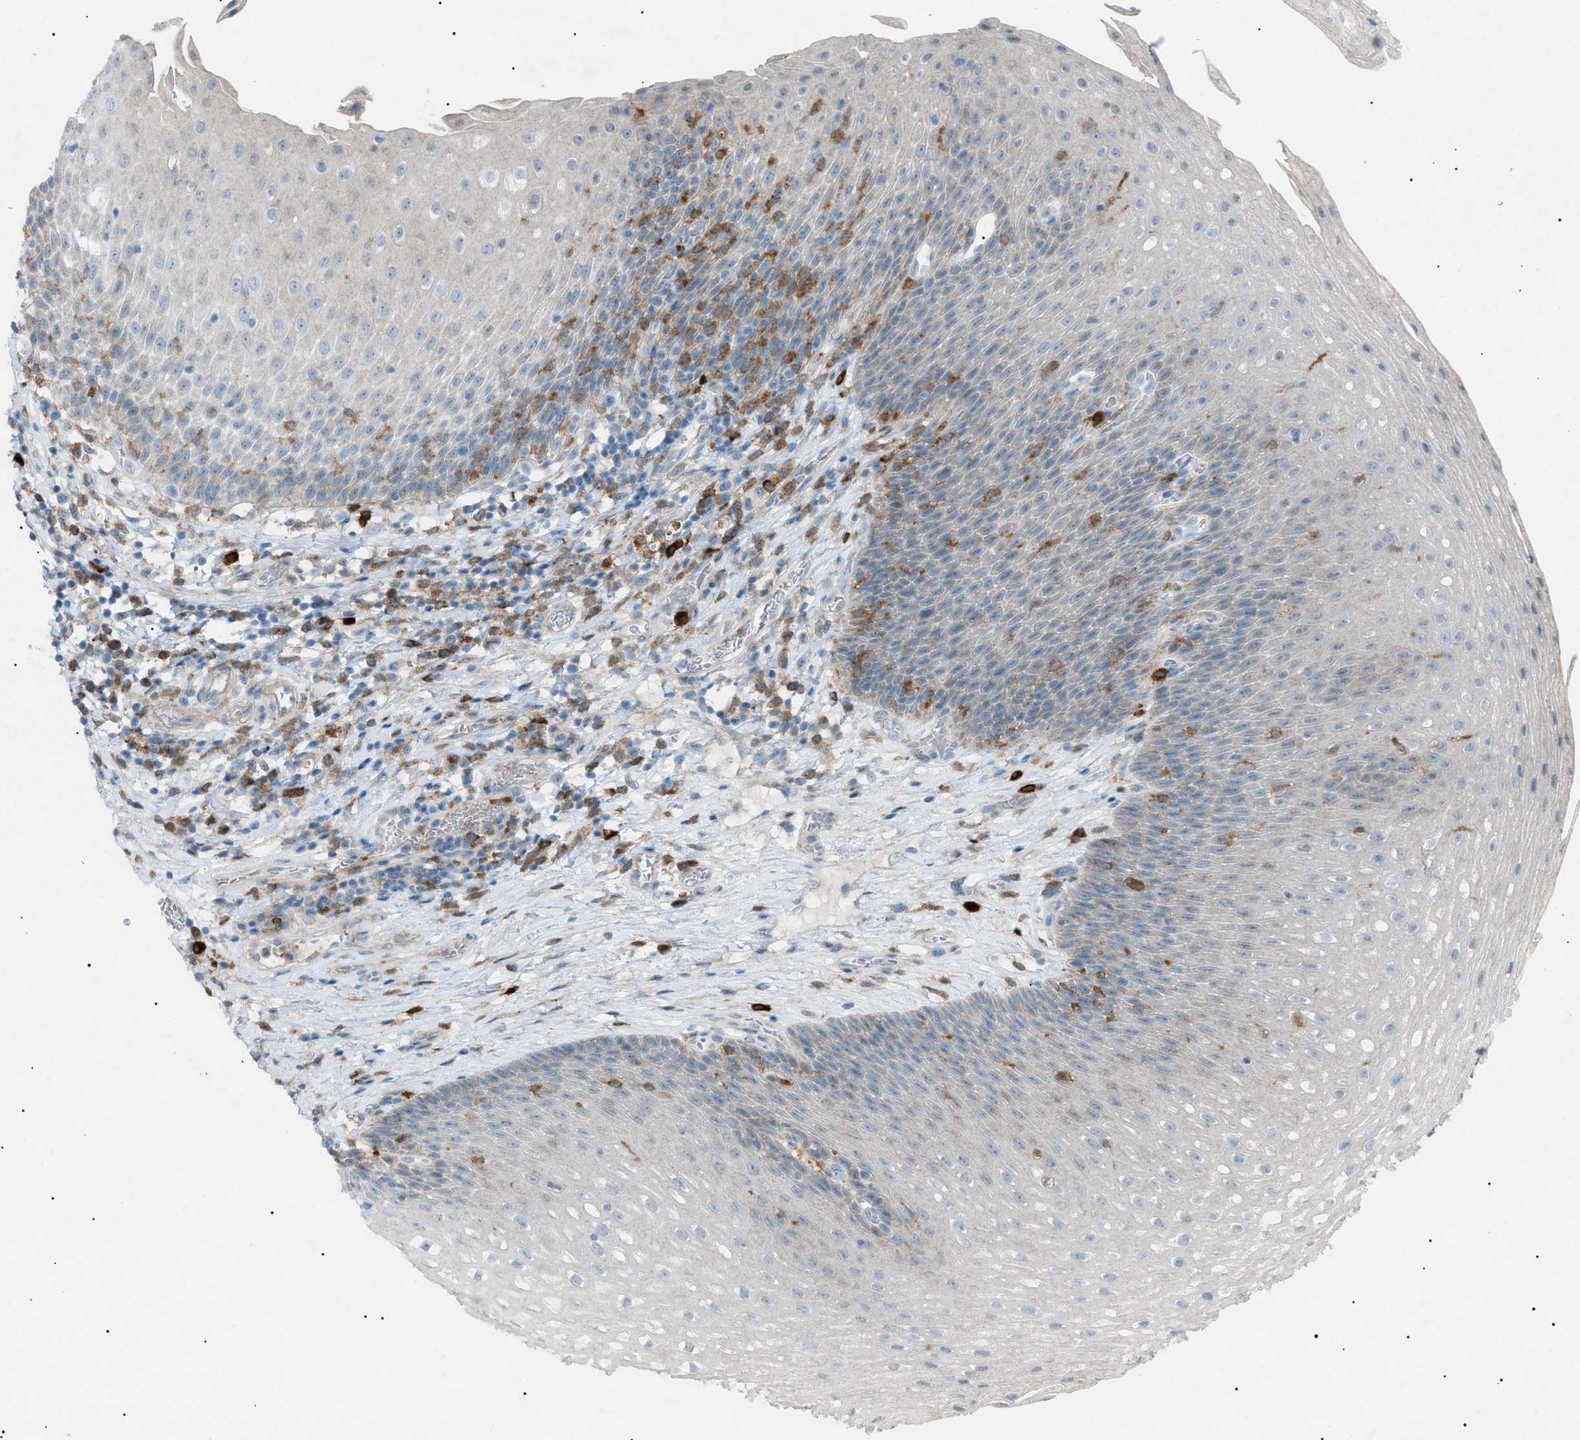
{"staining": {"intensity": "weak", "quantity": "<25%", "location": "cytoplasmic/membranous"}, "tissue": "esophagus", "cell_type": "Squamous epithelial cells", "image_type": "normal", "snomed": [{"axis": "morphology", "description": "Normal tissue, NOS"}, {"axis": "topography", "description": "Esophagus"}], "caption": "Protein analysis of benign esophagus demonstrates no significant expression in squamous epithelial cells. (Brightfield microscopy of DAB (3,3'-diaminobenzidine) IHC at high magnification).", "gene": "BTK", "patient": {"sex": "male", "age": 48}}